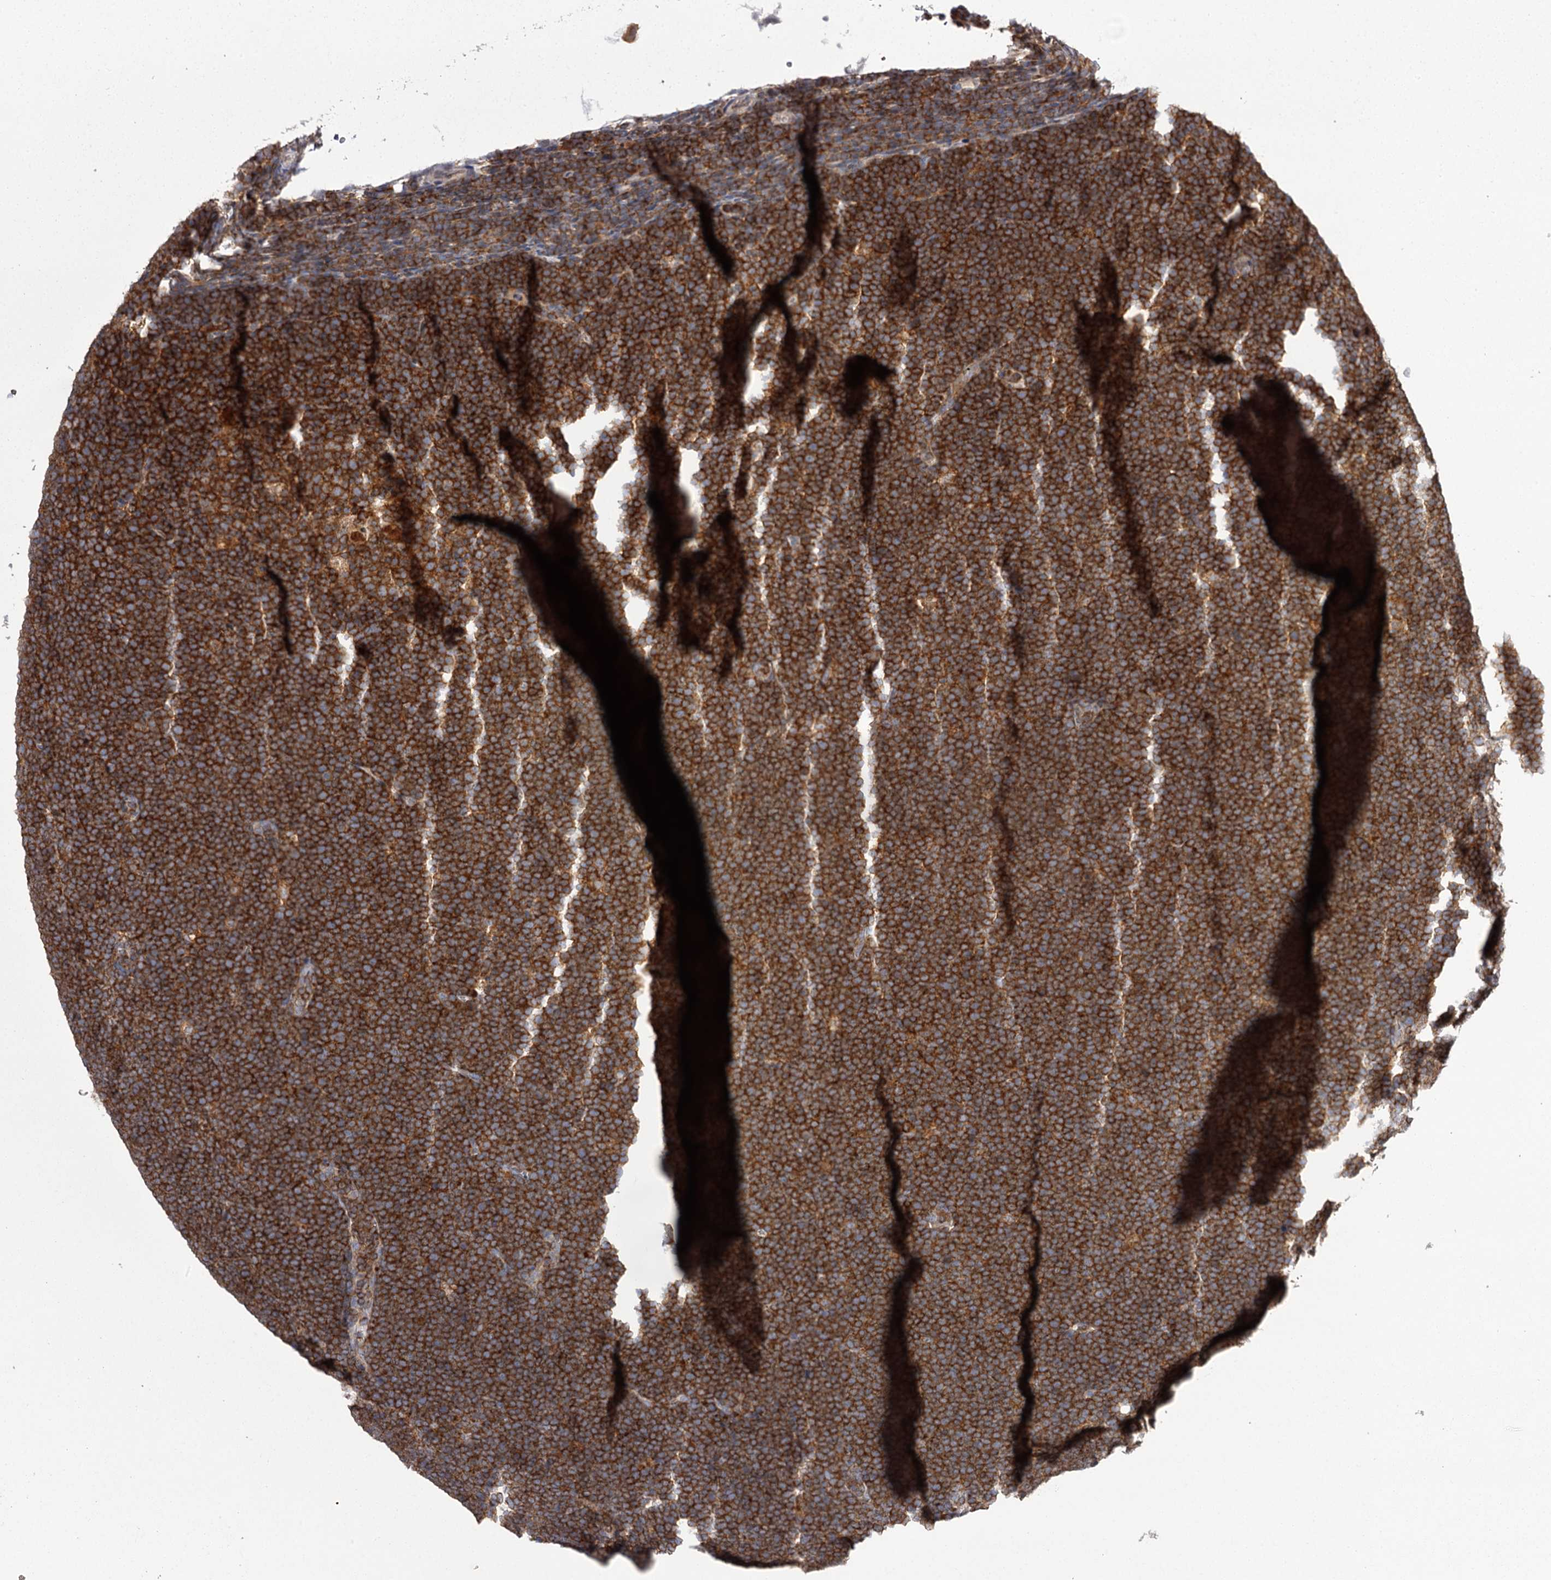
{"staining": {"intensity": "moderate", "quantity": ">75%", "location": "cytoplasmic/membranous"}, "tissue": "lymphoma", "cell_type": "Tumor cells", "image_type": "cancer", "snomed": [{"axis": "morphology", "description": "Malignant lymphoma, non-Hodgkin's type, High grade"}, {"axis": "topography", "description": "Lymph node"}], "caption": "Protein positivity by IHC shows moderate cytoplasmic/membranous expression in approximately >75% of tumor cells in lymphoma. The protein of interest is stained brown, and the nuclei are stained in blue (DAB (3,3'-diaminobenzidine) IHC with brightfield microscopy, high magnification).", "gene": "RASSF6", "patient": {"sex": "male", "age": 13}}